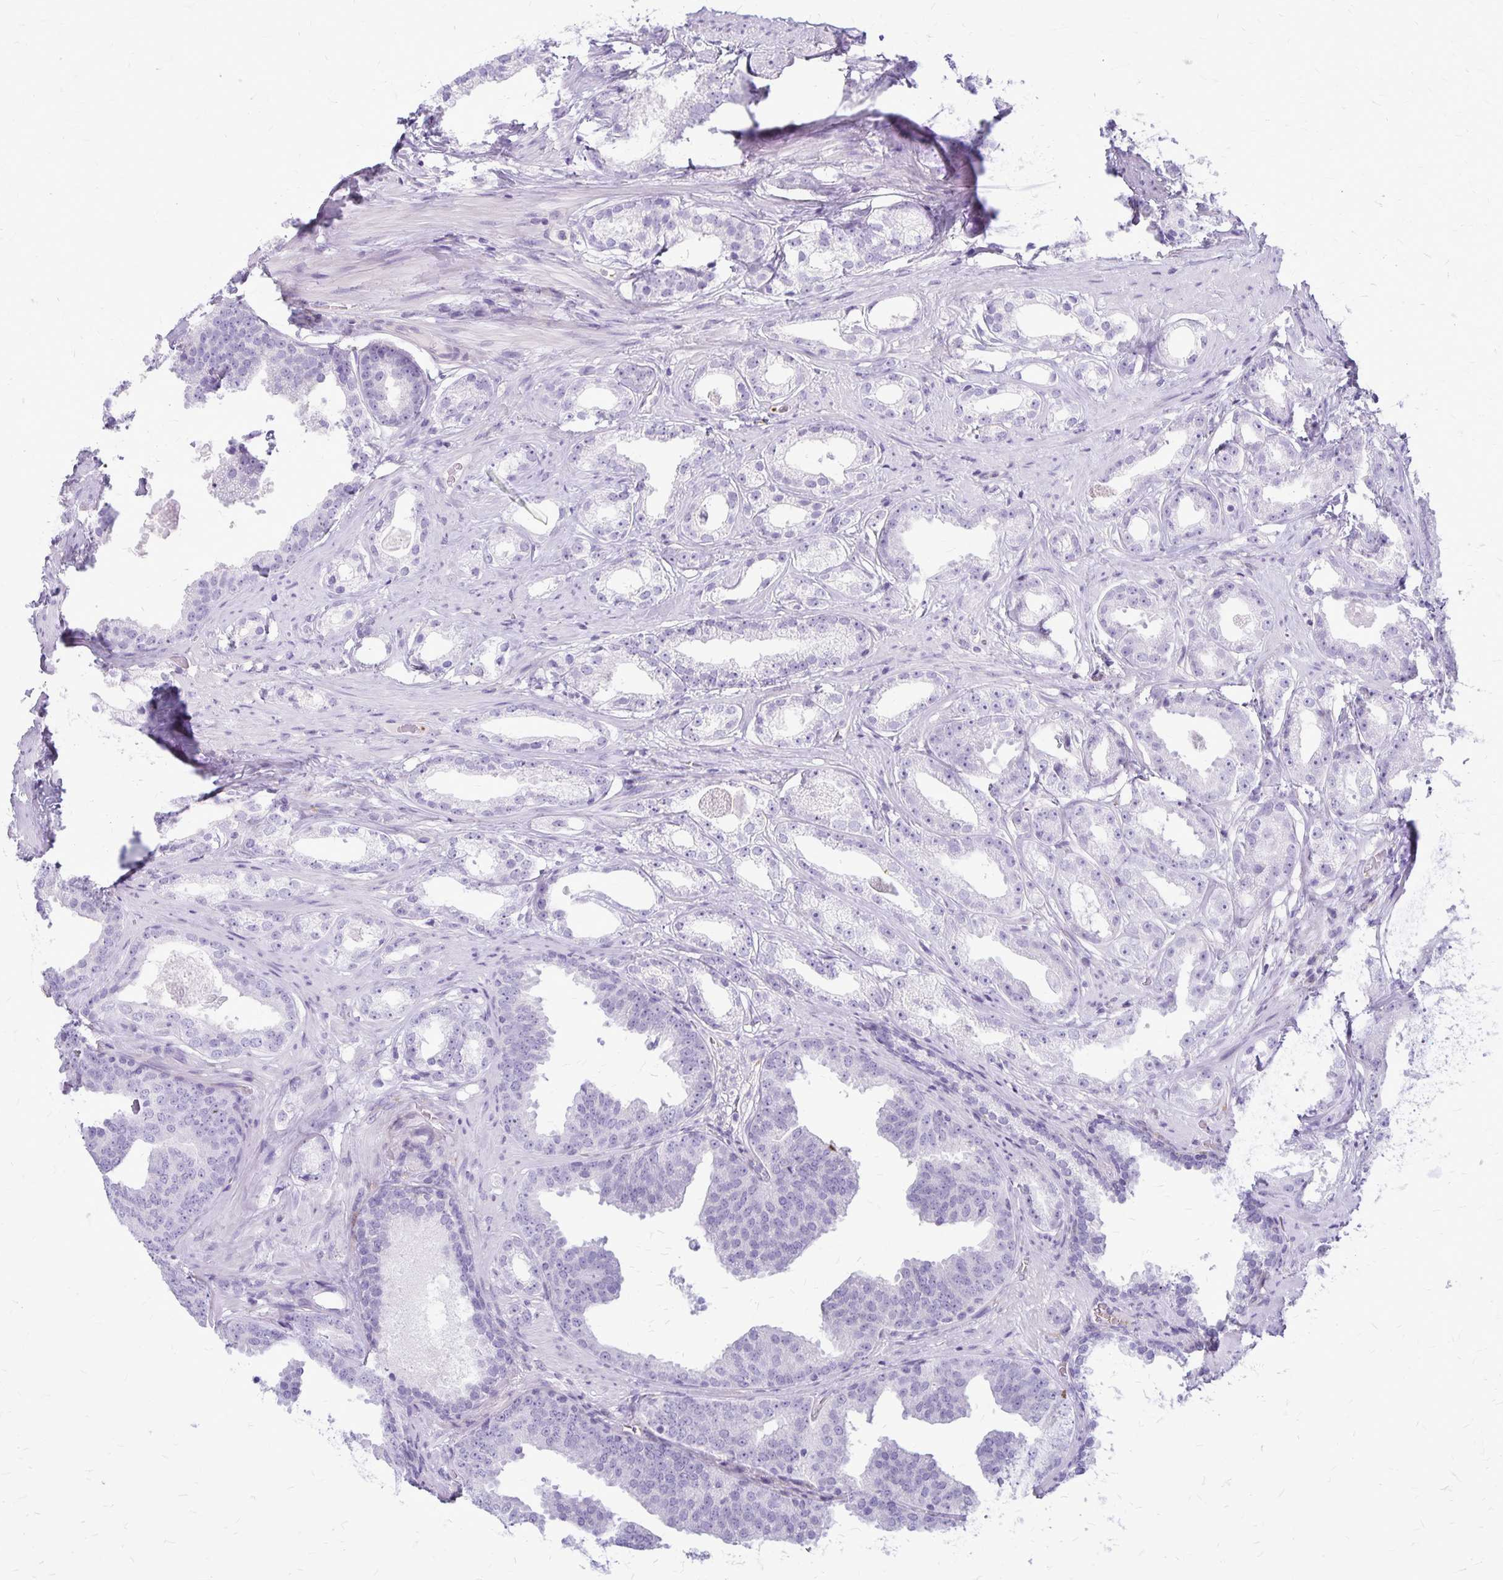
{"staining": {"intensity": "negative", "quantity": "none", "location": "none"}, "tissue": "prostate cancer", "cell_type": "Tumor cells", "image_type": "cancer", "snomed": [{"axis": "morphology", "description": "Adenocarcinoma, Low grade"}, {"axis": "topography", "description": "Prostate"}], "caption": "Tumor cells are negative for brown protein staining in prostate cancer (low-grade adenocarcinoma).", "gene": "GP9", "patient": {"sex": "male", "age": 65}}